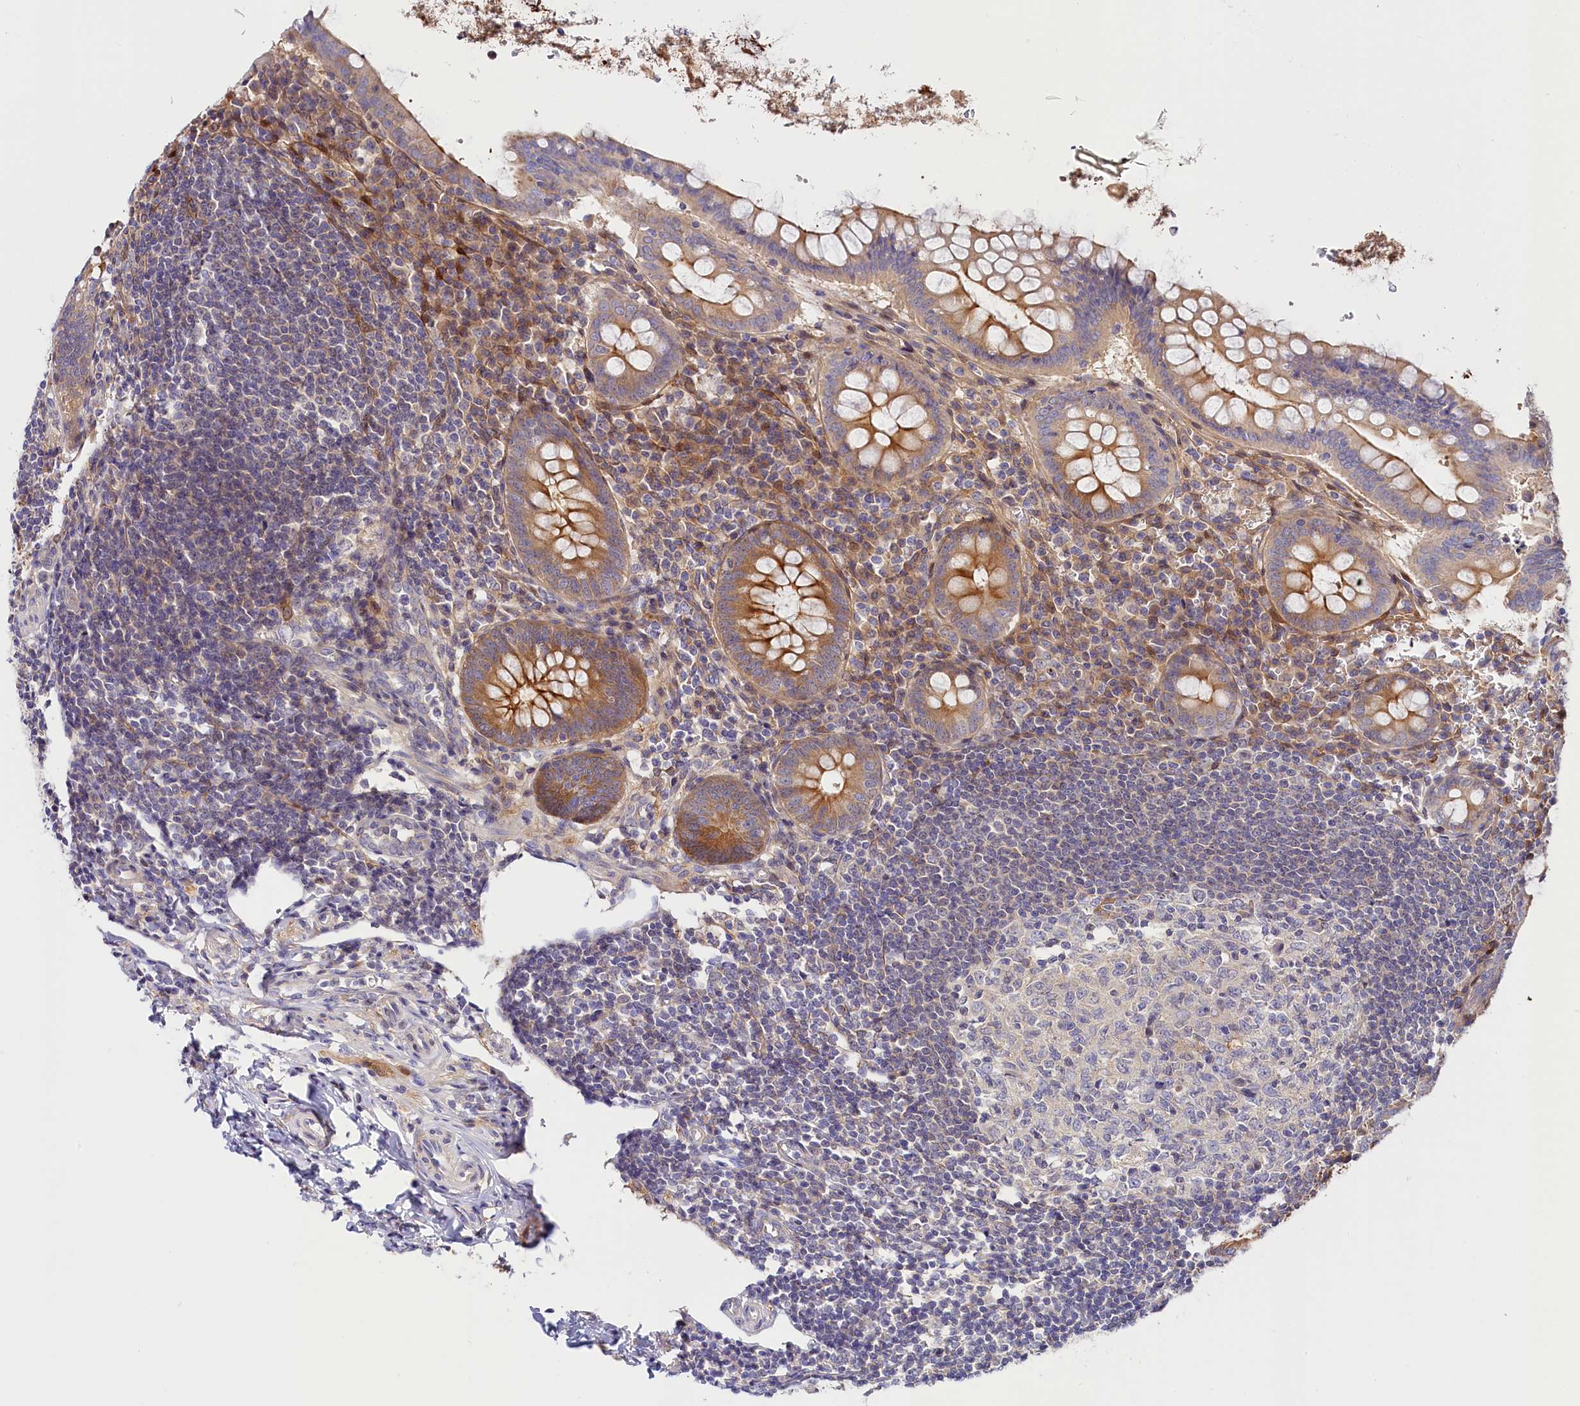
{"staining": {"intensity": "moderate", "quantity": ">75%", "location": "cytoplasmic/membranous"}, "tissue": "appendix", "cell_type": "Glandular cells", "image_type": "normal", "snomed": [{"axis": "morphology", "description": "Normal tissue, NOS"}, {"axis": "topography", "description": "Appendix"}], "caption": "Immunohistochemical staining of normal appendix reveals >75% levels of moderate cytoplasmic/membranous protein expression in approximately >75% of glandular cells.", "gene": "KATNB1", "patient": {"sex": "female", "age": 33}}